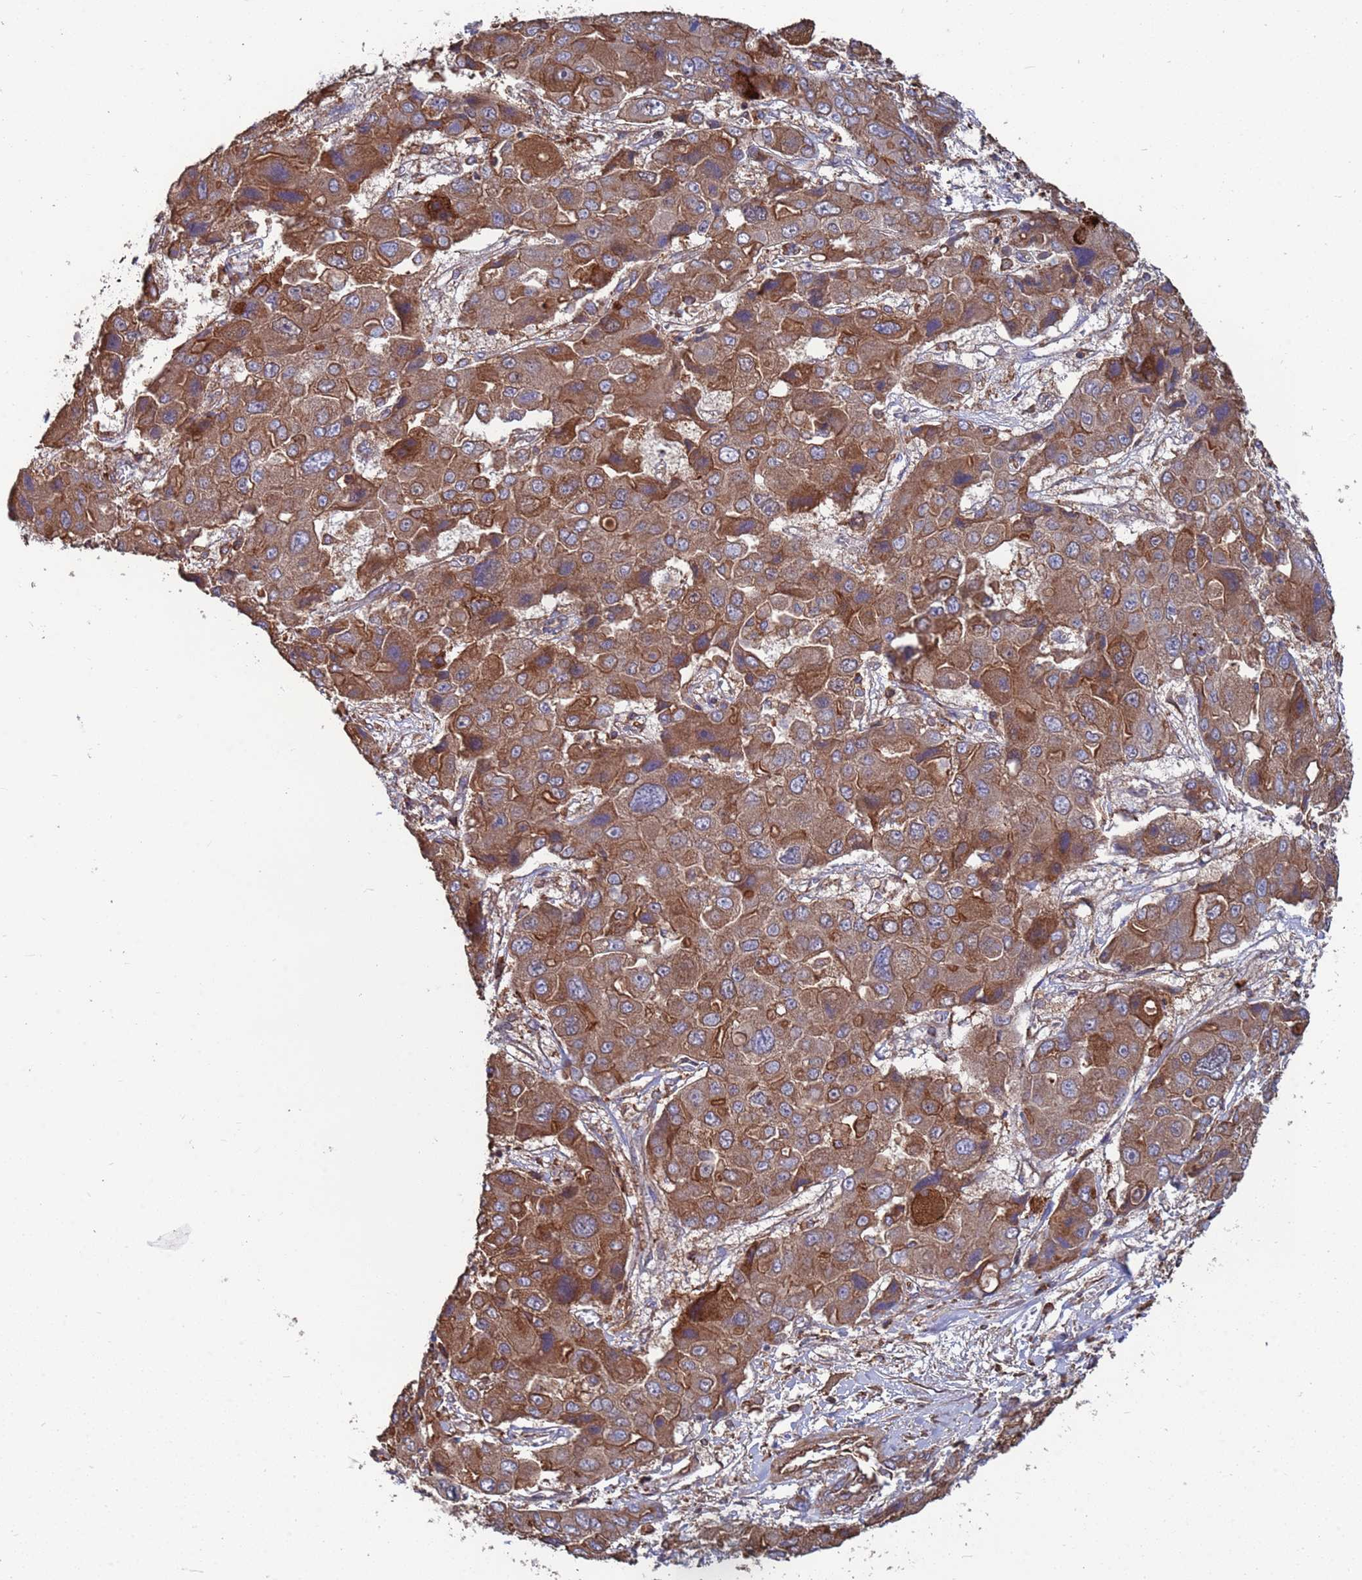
{"staining": {"intensity": "moderate", "quantity": ">75%", "location": "cytoplasmic/membranous"}, "tissue": "liver cancer", "cell_type": "Tumor cells", "image_type": "cancer", "snomed": [{"axis": "morphology", "description": "Cholangiocarcinoma"}, {"axis": "topography", "description": "Liver"}], "caption": "DAB immunohistochemical staining of human liver cancer (cholangiocarcinoma) exhibits moderate cytoplasmic/membranous protein positivity in approximately >75% of tumor cells. The protein of interest is shown in brown color, while the nuclei are stained blue.", "gene": "PYCR1", "patient": {"sex": "male", "age": 67}}